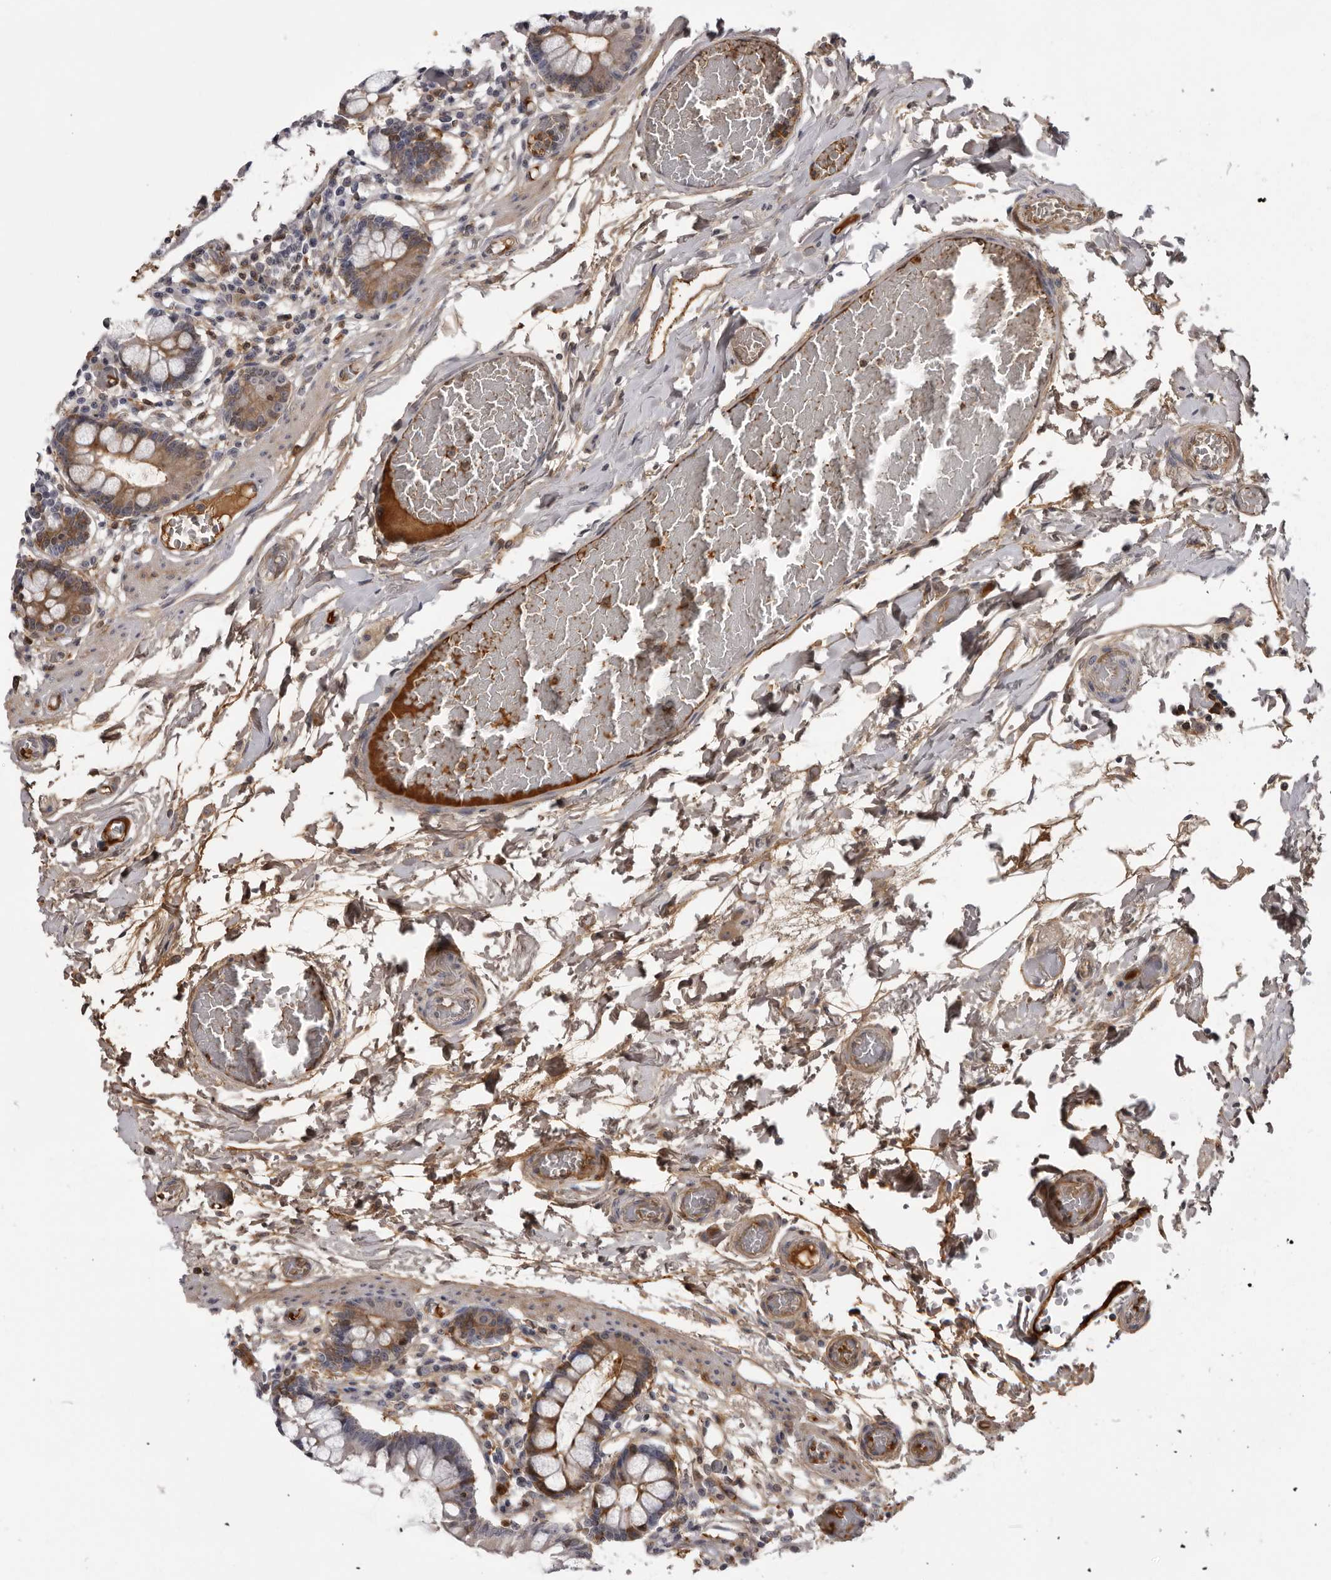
{"staining": {"intensity": "weak", "quantity": "25%-75%", "location": "cytoplasmic/membranous"}, "tissue": "small intestine", "cell_type": "Glandular cells", "image_type": "normal", "snomed": [{"axis": "morphology", "description": "Normal tissue, NOS"}, {"axis": "topography", "description": "Small intestine"}], "caption": "Glandular cells exhibit weak cytoplasmic/membranous staining in approximately 25%-75% of cells in benign small intestine.", "gene": "PLEKHF2", "patient": {"sex": "female", "age": 61}}